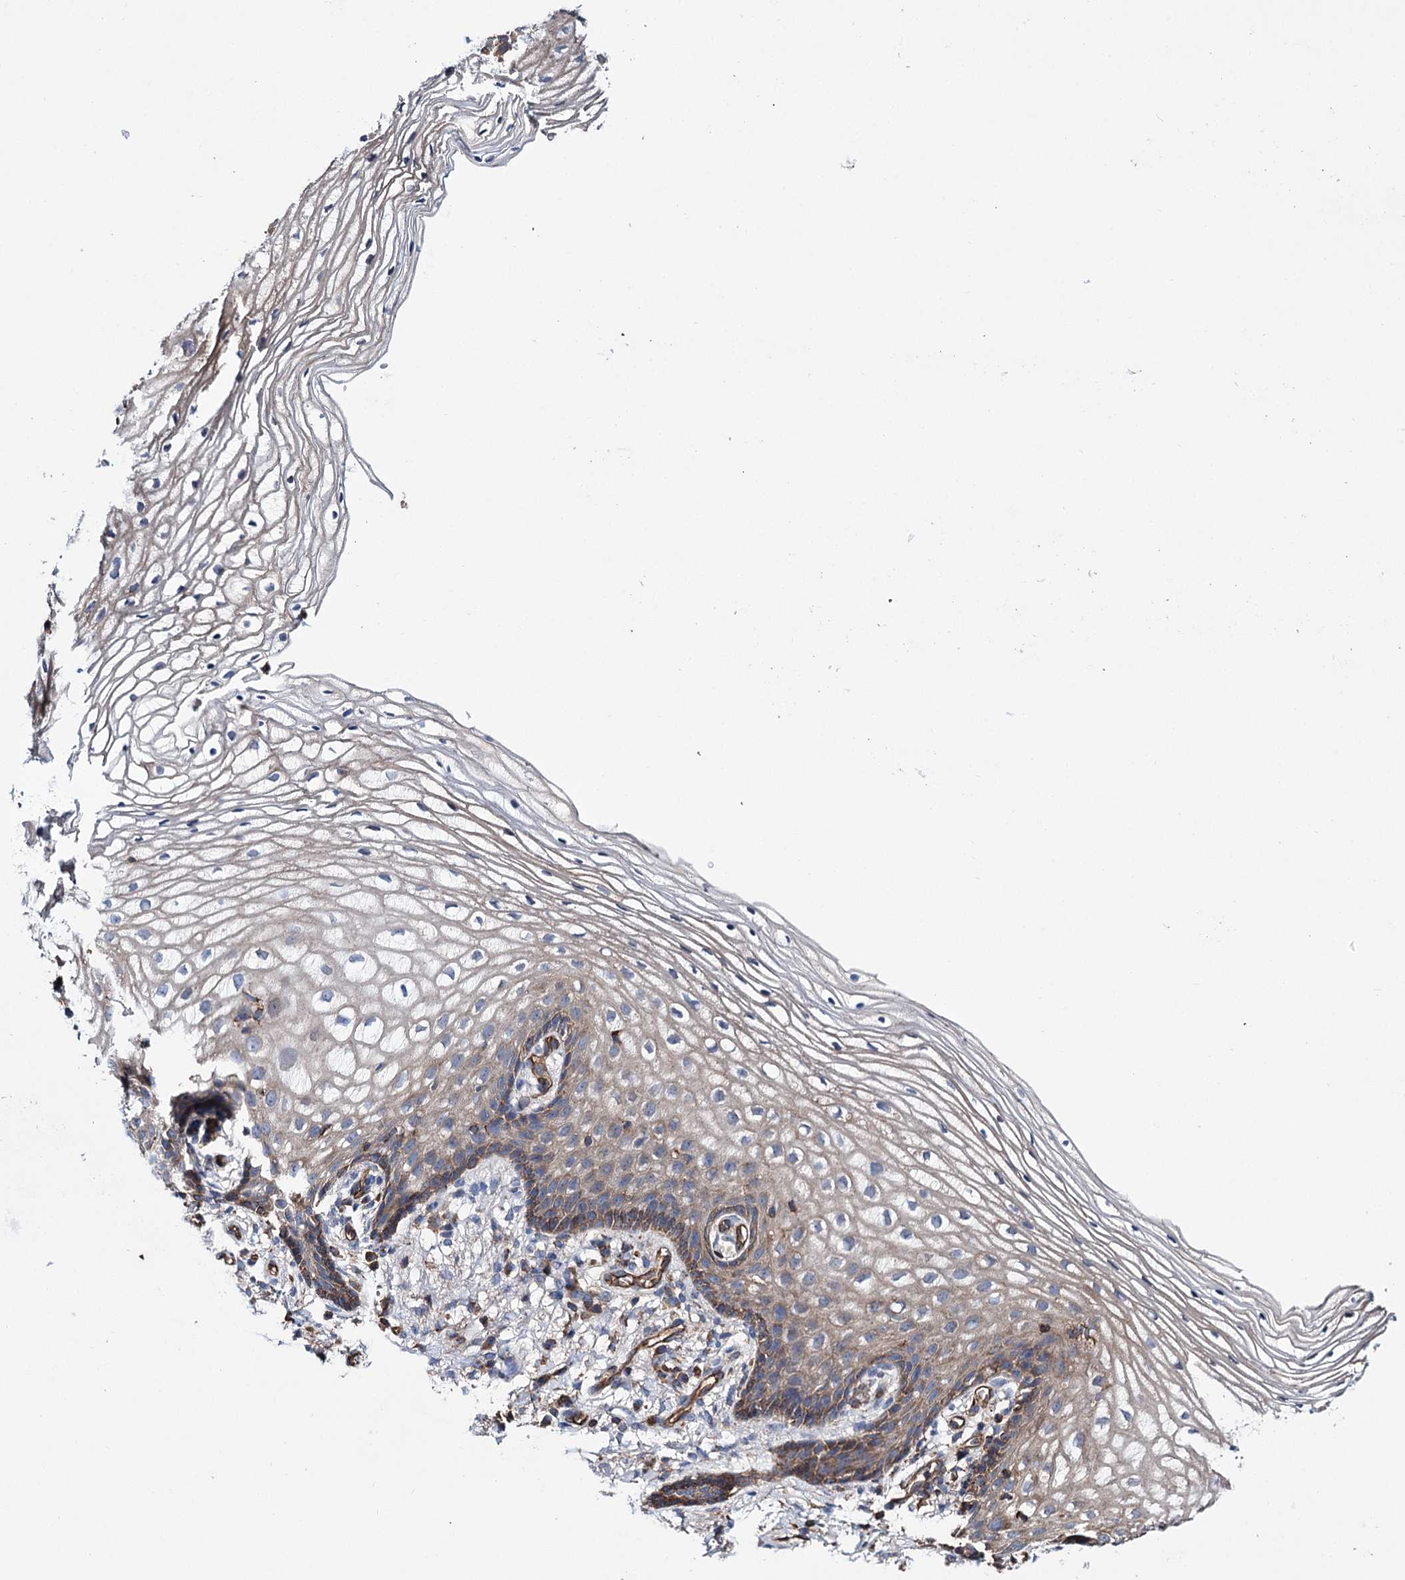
{"staining": {"intensity": "moderate", "quantity": "25%-75%", "location": "cytoplasmic/membranous"}, "tissue": "vagina", "cell_type": "Squamous epithelial cells", "image_type": "normal", "snomed": [{"axis": "morphology", "description": "Normal tissue, NOS"}, {"axis": "topography", "description": "Vagina"}], "caption": "A high-resolution photomicrograph shows immunohistochemistry staining of unremarkable vagina, which reveals moderate cytoplasmic/membranous expression in approximately 25%-75% of squamous epithelial cells. (Stains: DAB (3,3'-diaminobenzidine) in brown, nuclei in blue, Microscopy: brightfield microscopy at high magnification).", "gene": "SCPEP1", "patient": {"sex": "female", "age": 60}}